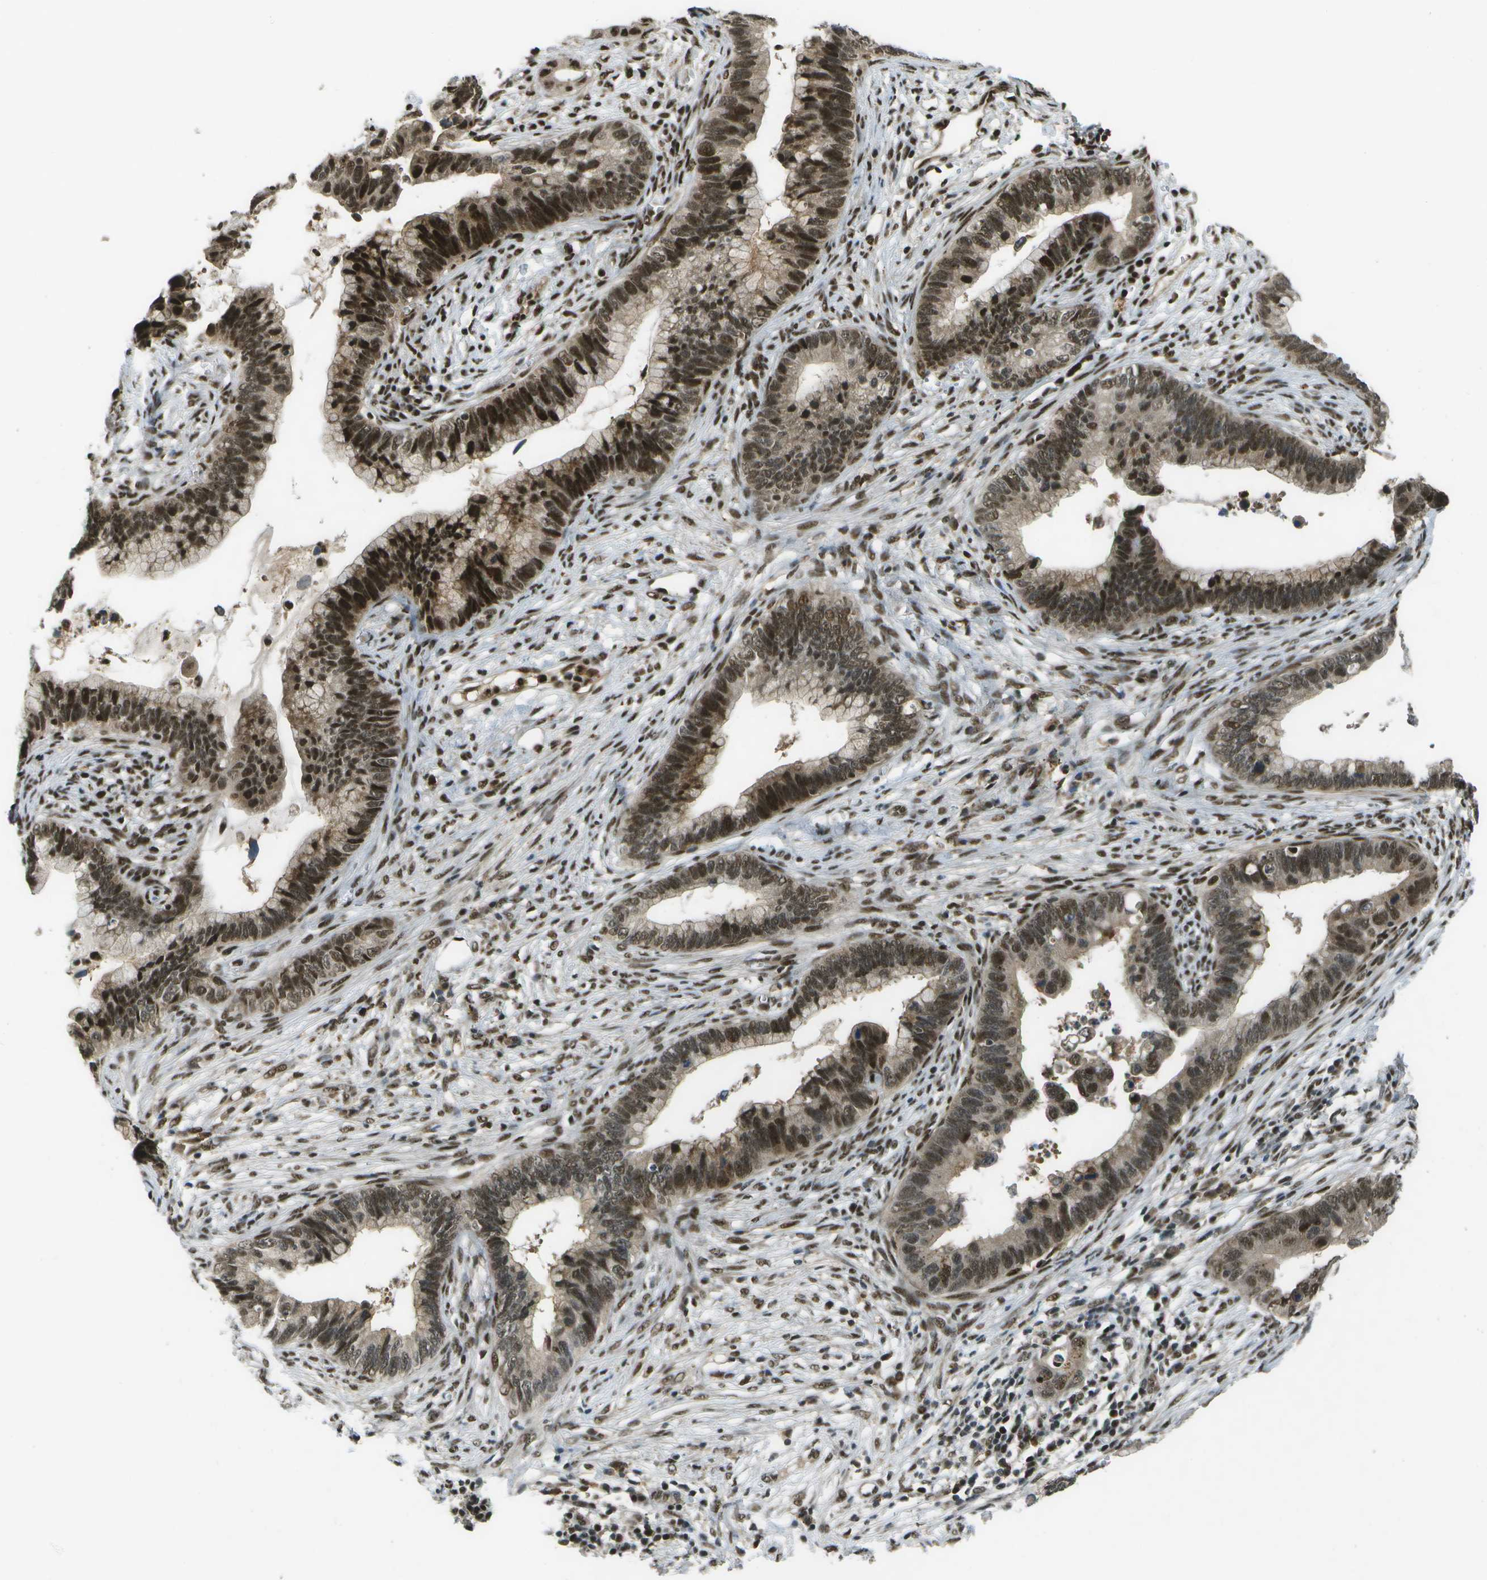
{"staining": {"intensity": "strong", "quantity": ">75%", "location": "cytoplasmic/membranous,nuclear"}, "tissue": "cervical cancer", "cell_type": "Tumor cells", "image_type": "cancer", "snomed": [{"axis": "morphology", "description": "Adenocarcinoma, NOS"}, {"axis": "topography", "description": "Cervix"}], "caption": "IHC of adenocarcinoma (cervical) shows high levels of strong cytoplasmic/membranous and nuclear staining in approximately >75% of tumor cells.", "gene": "GANC", "patient": {"sex": "female", "age": 44}}